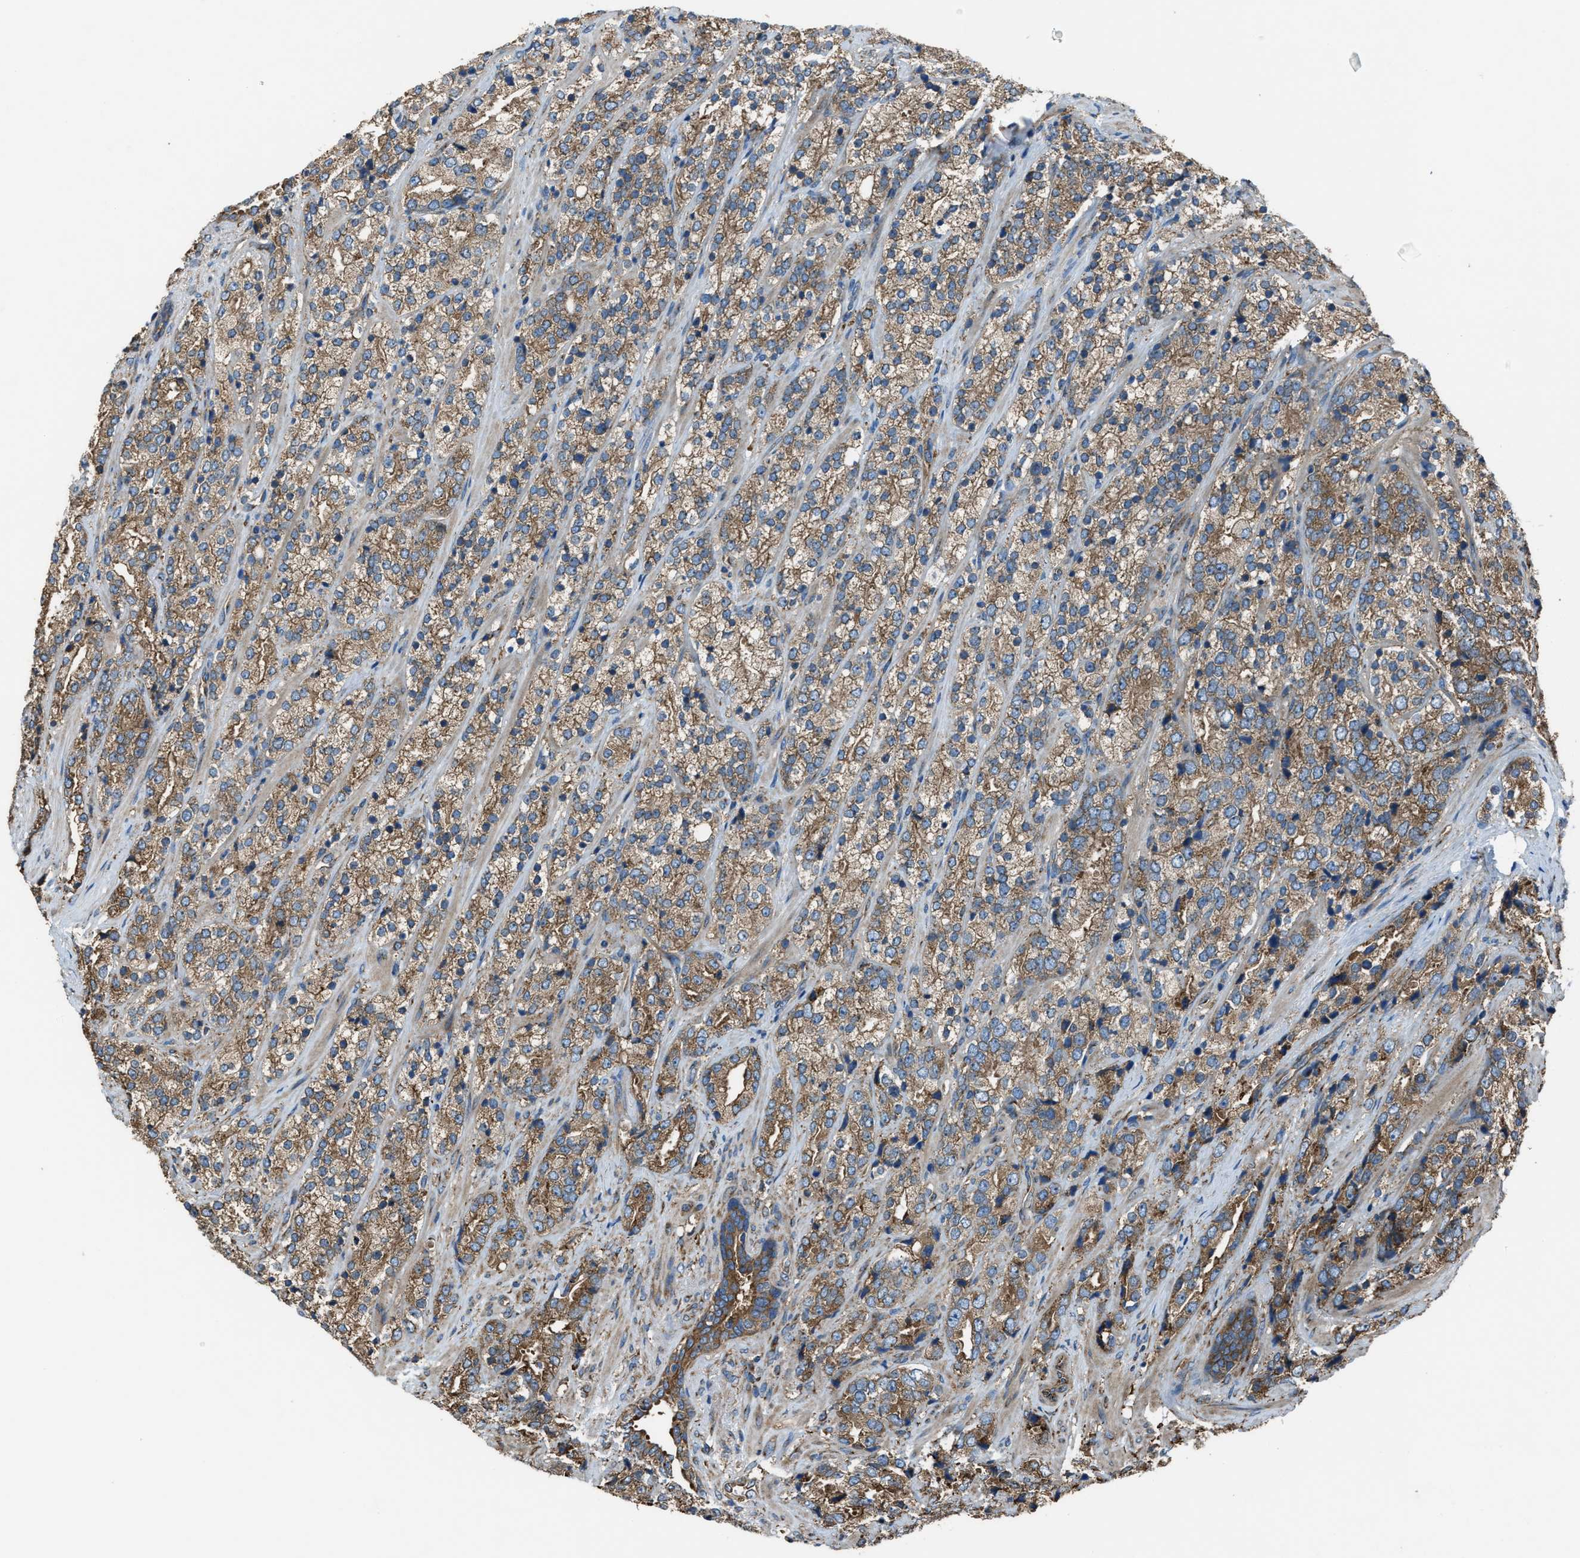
{"staining": {"intensity": "moderate", "quantity": ">75%", "location": "cytoplasmic/membranous"}, "tissue": "prostate cancer", "cell_type": "Tumor cells", "image_type": "cancer", "snomed": [{"axis": "morphology", "description": "Adenocarcinoma, High grade"}, {"axis": "topography", "description": "Prostate"}], "caption": "Protein expression analysis of human prostate cancer (adenocarcinoma (high-grade)) reveals moderate cytoplasmic/membranous positivity in approximately >75% of tumor cells.", "gene": "TRPC1", "patient": {"sex": "male", "age": 71}}